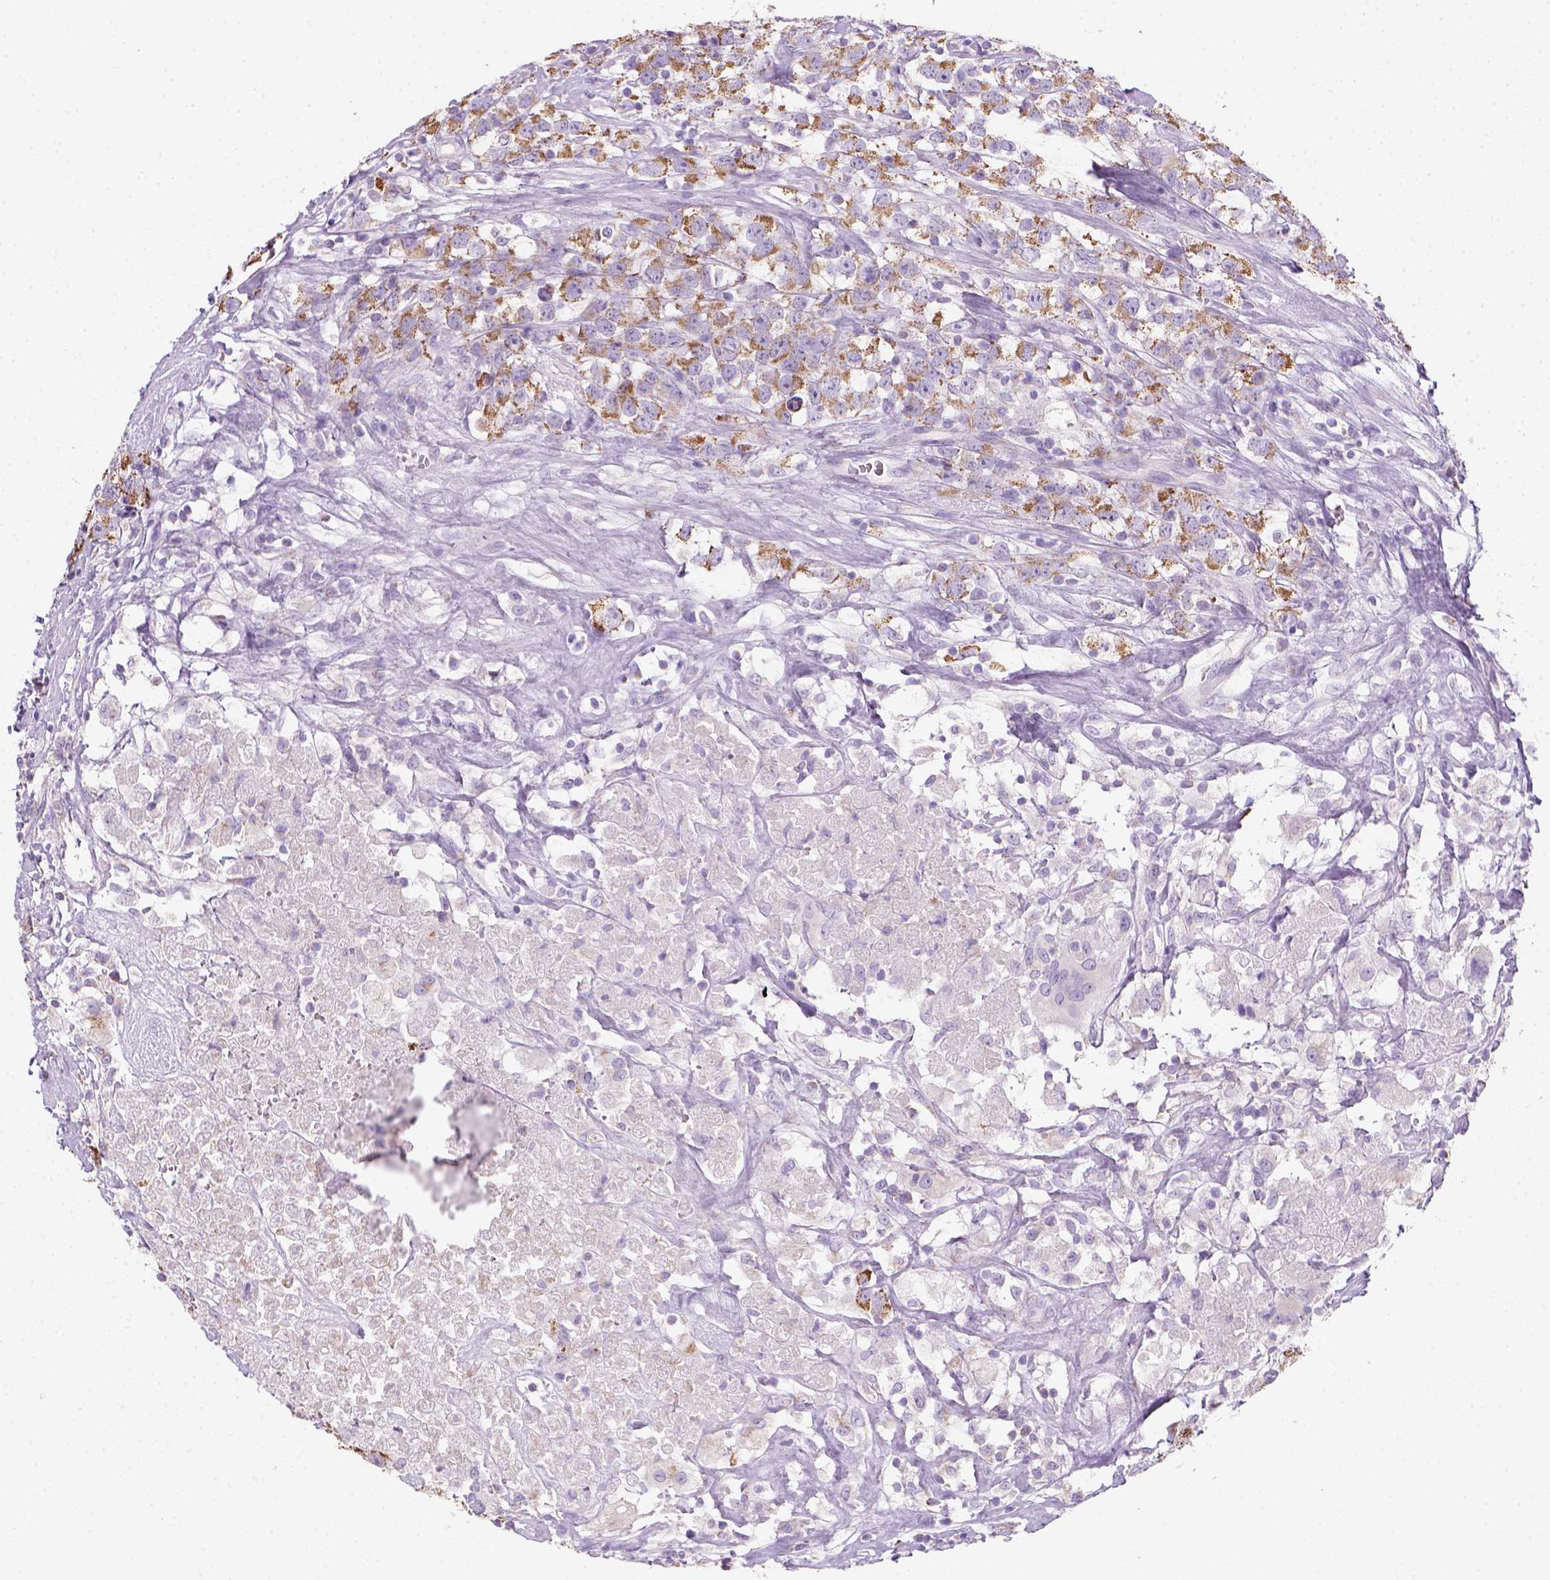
{"staining": {"intensity": "moderate", "quantity": ">75%", "location": "cytoplasmic/membranous"}, "tissue": "testis cancer", "cell_type": "Tumor cells", "image_type": "cancer", "snomed": [{"axis": "morphology", "description": "Seminoma, NOS"}, {"axis": "topography", "description": "Testis"}], "caption": "Seminoma (testis) stained with IHC exhibits moderate cytoplasmic/membranous expression in about >75% of tumor cells.", "gene": "CES2", "patient": {"sex": "male", "age": 59}}